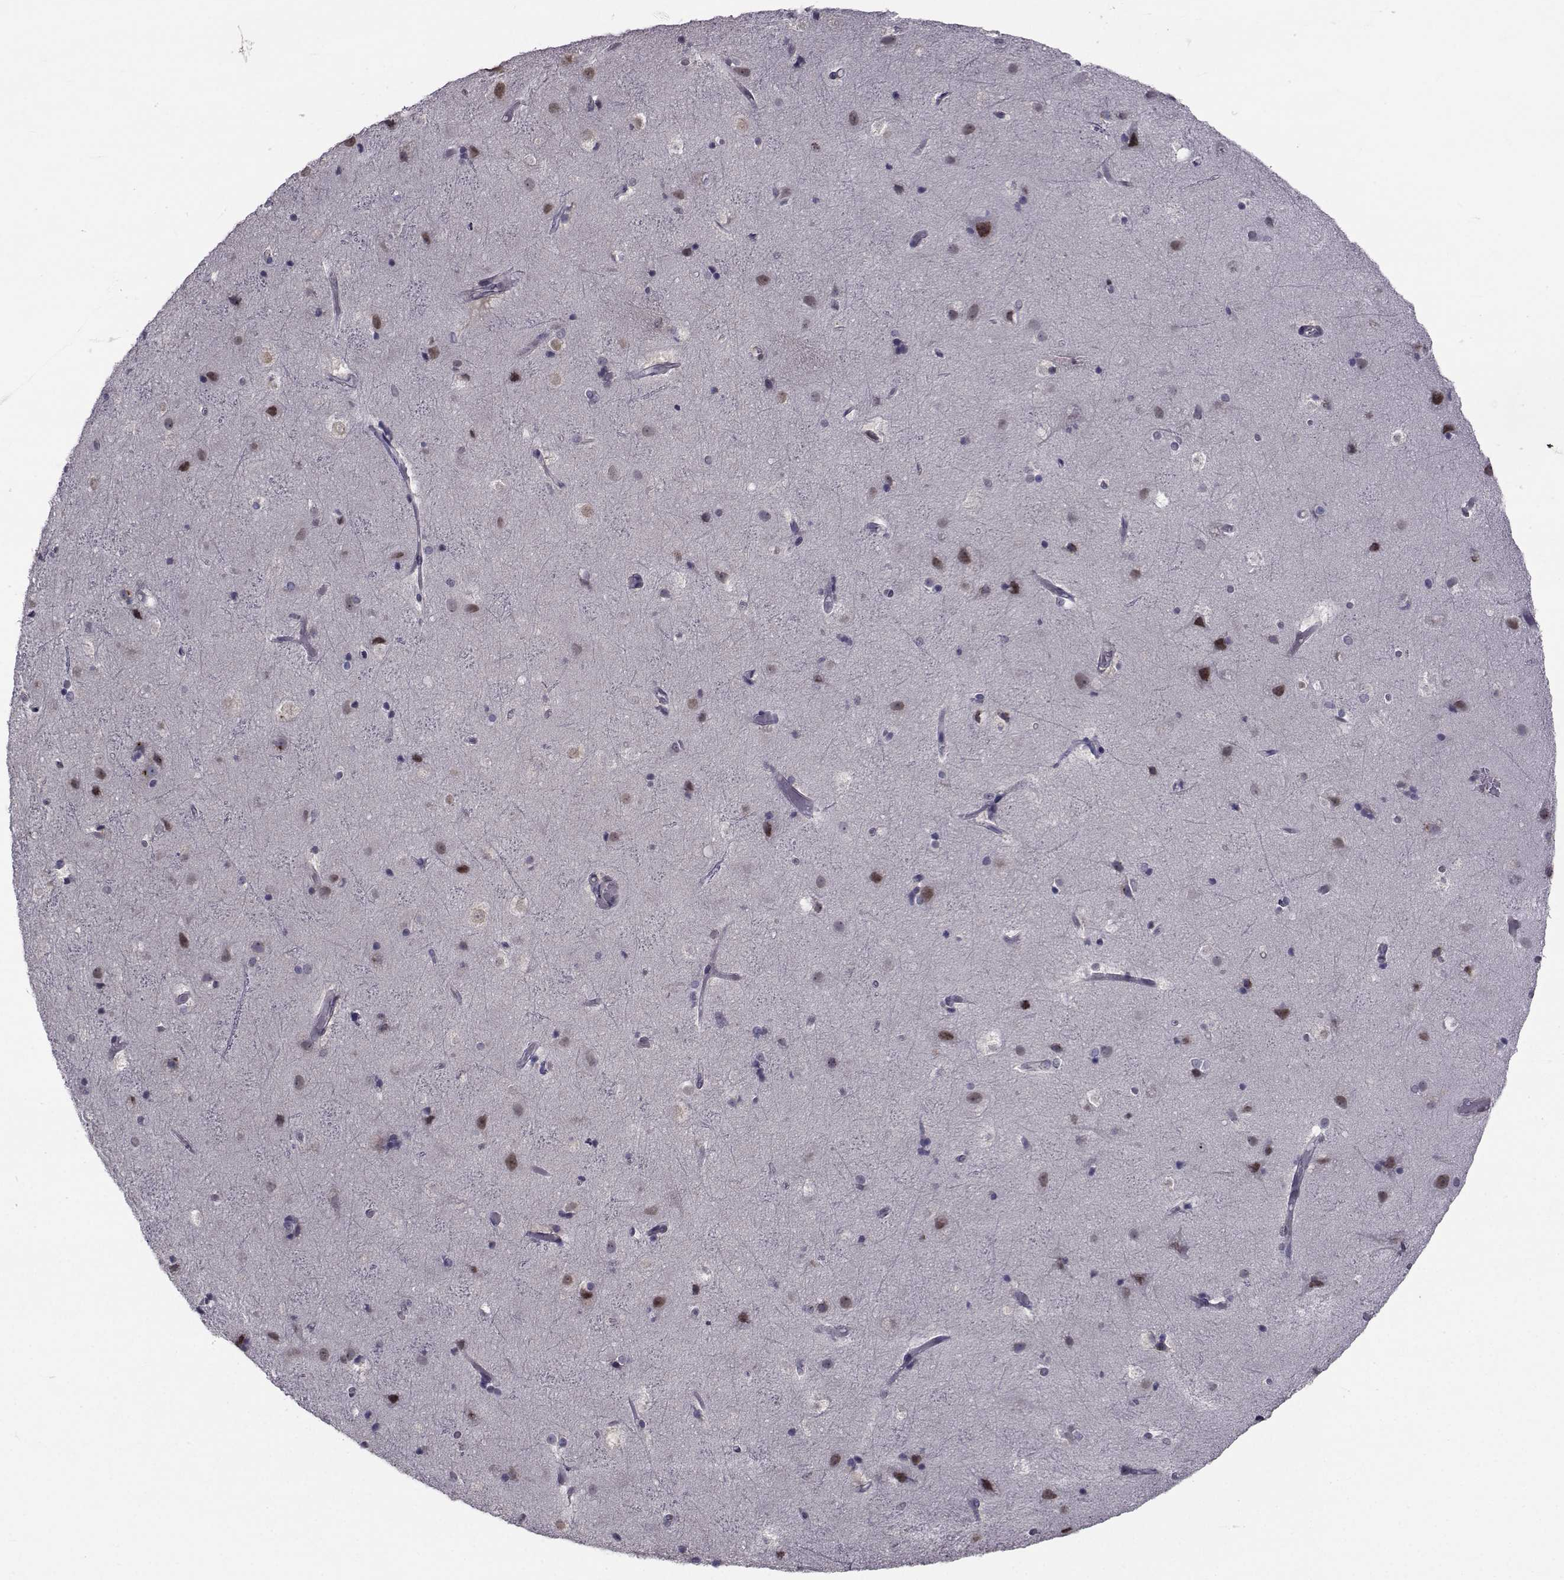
{"staining": {"intensity": "negative", "quantity": "none", "location": "none"}, "tissue": "cerebral cortex", "cell_type": "Endothelial cells", "image_type": "normal", "snomed": [{"axis": "morphology", "description": "Normal tissue, NOS"}, {"axis": "topography", "description": "Cerebral cortex"}], "caption": "An IHC image of unremarkable cerebral cortex is shown. There is no staining in endothelial cells of cerebral cortex.", "gene": "CFAP74", "patient": {"sex": "female", "age": 52}}